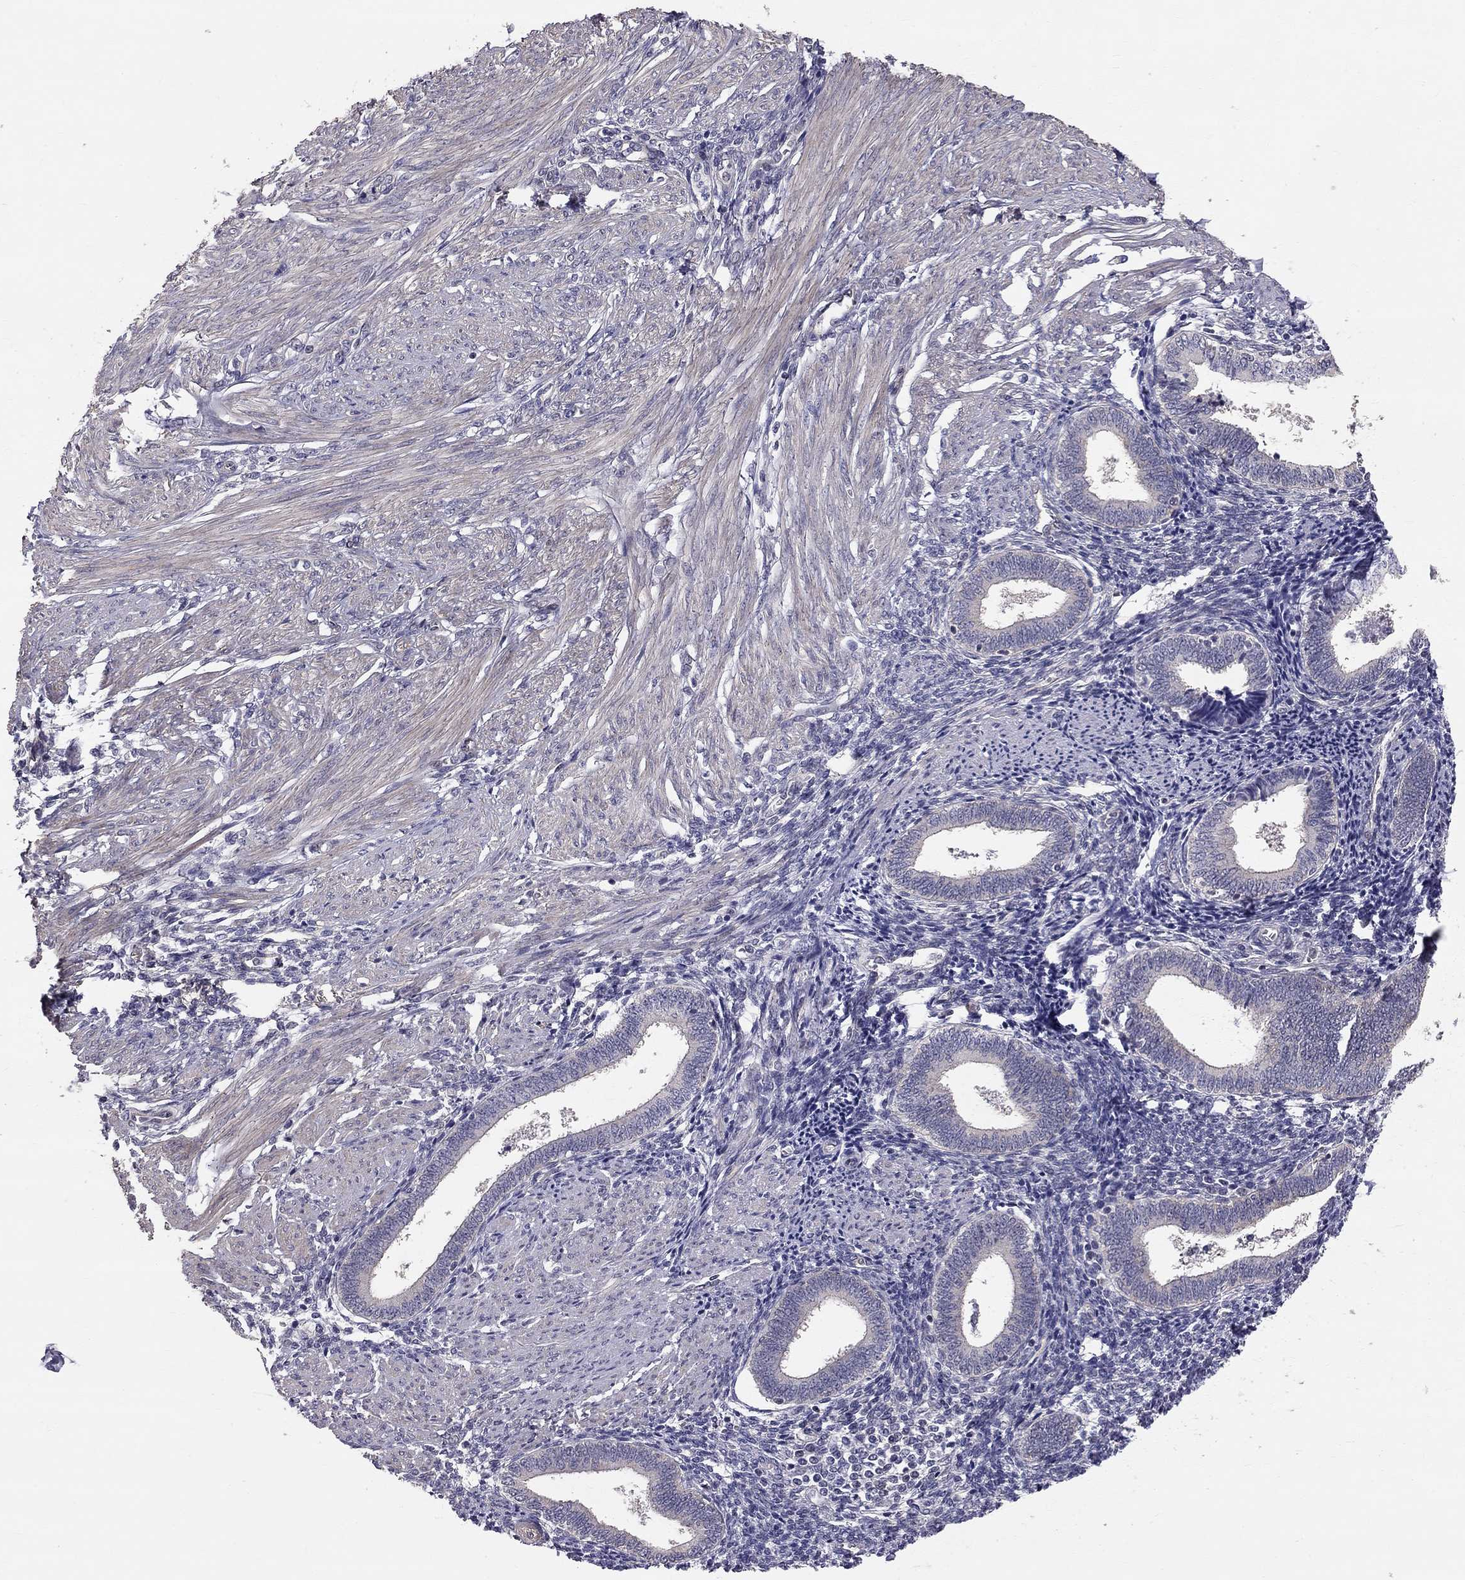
{"staining": {"intensity": "negative", "quantity": "none", "location": "none"}, "tissue": "endometrium", "cell_type": "Cells in endometrial stroma", "image_type": "normal", "snomed": [{"axis": "morphology", "description": "Normal tissue, NOS"}, {"axis": "topography", "description": "Endometrium"}], "caption": "IHC histopathology image of normal endometrium stained for a protein (brown), which demonstrates no expression in cells in endometrial stroma. The staining was performed using DAB to visualize the protein expression in brown, while the nuclei were stained in blue with hematoxylin (Magnification: 20x).", "gene": "GJB4", "patient": {"sex": "female", "age": 42}}